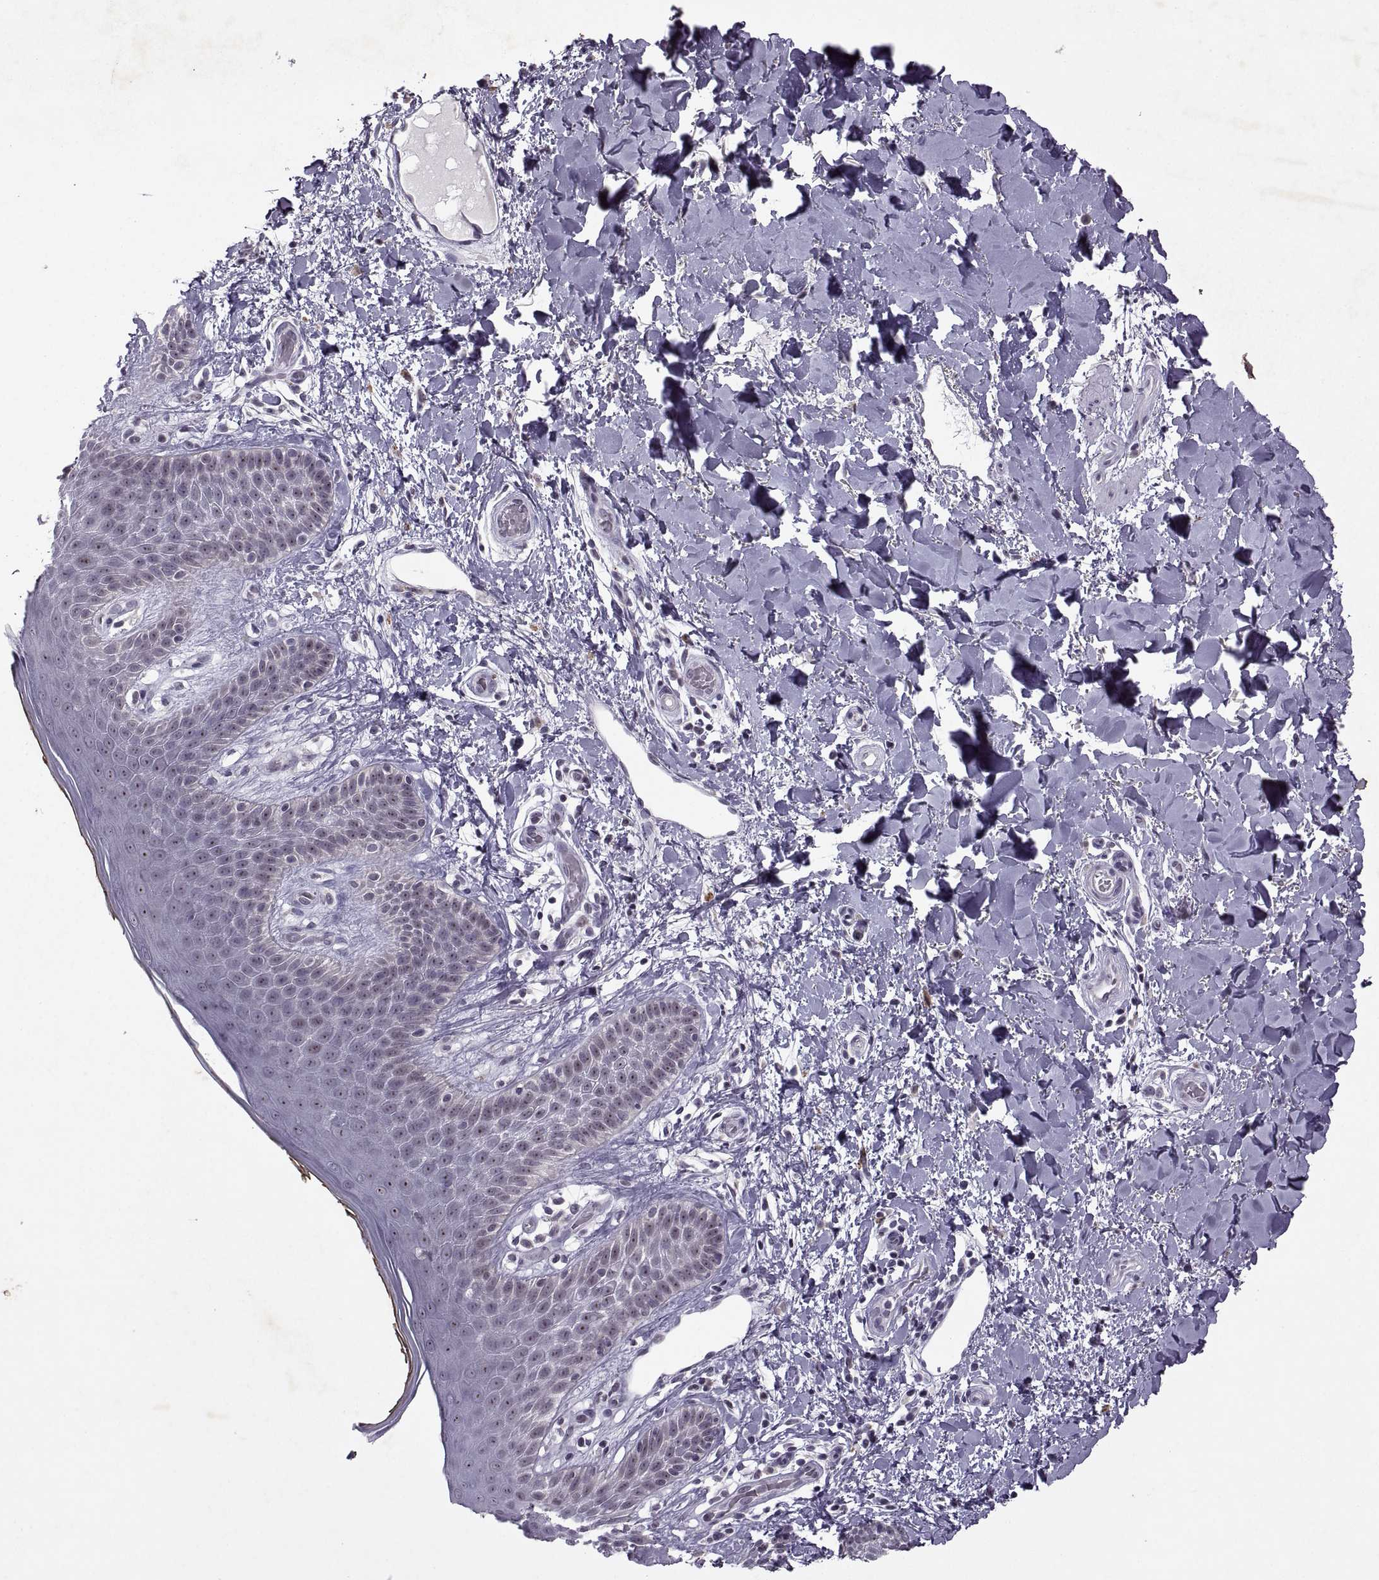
{"staining": {"intensity": "strong", "quantity": "<25%", "location": "nuclear"}, "tissue": "skin", "cell_type": "Epidermal cells", "image_type": "normal", "snomed": [{"axis": "morphology", "description": "Normal tissue, NOS"}, {"axis": "topography", "description": "Anal"}], "caption": "An image showing strong nuclear positivity in about <25% of epidermal cells in unremarkable skin, as visualized by brown immunohistochemical staining.", "gene": "SINHCAF", "patient": {"sex": "male", "age": 36}}